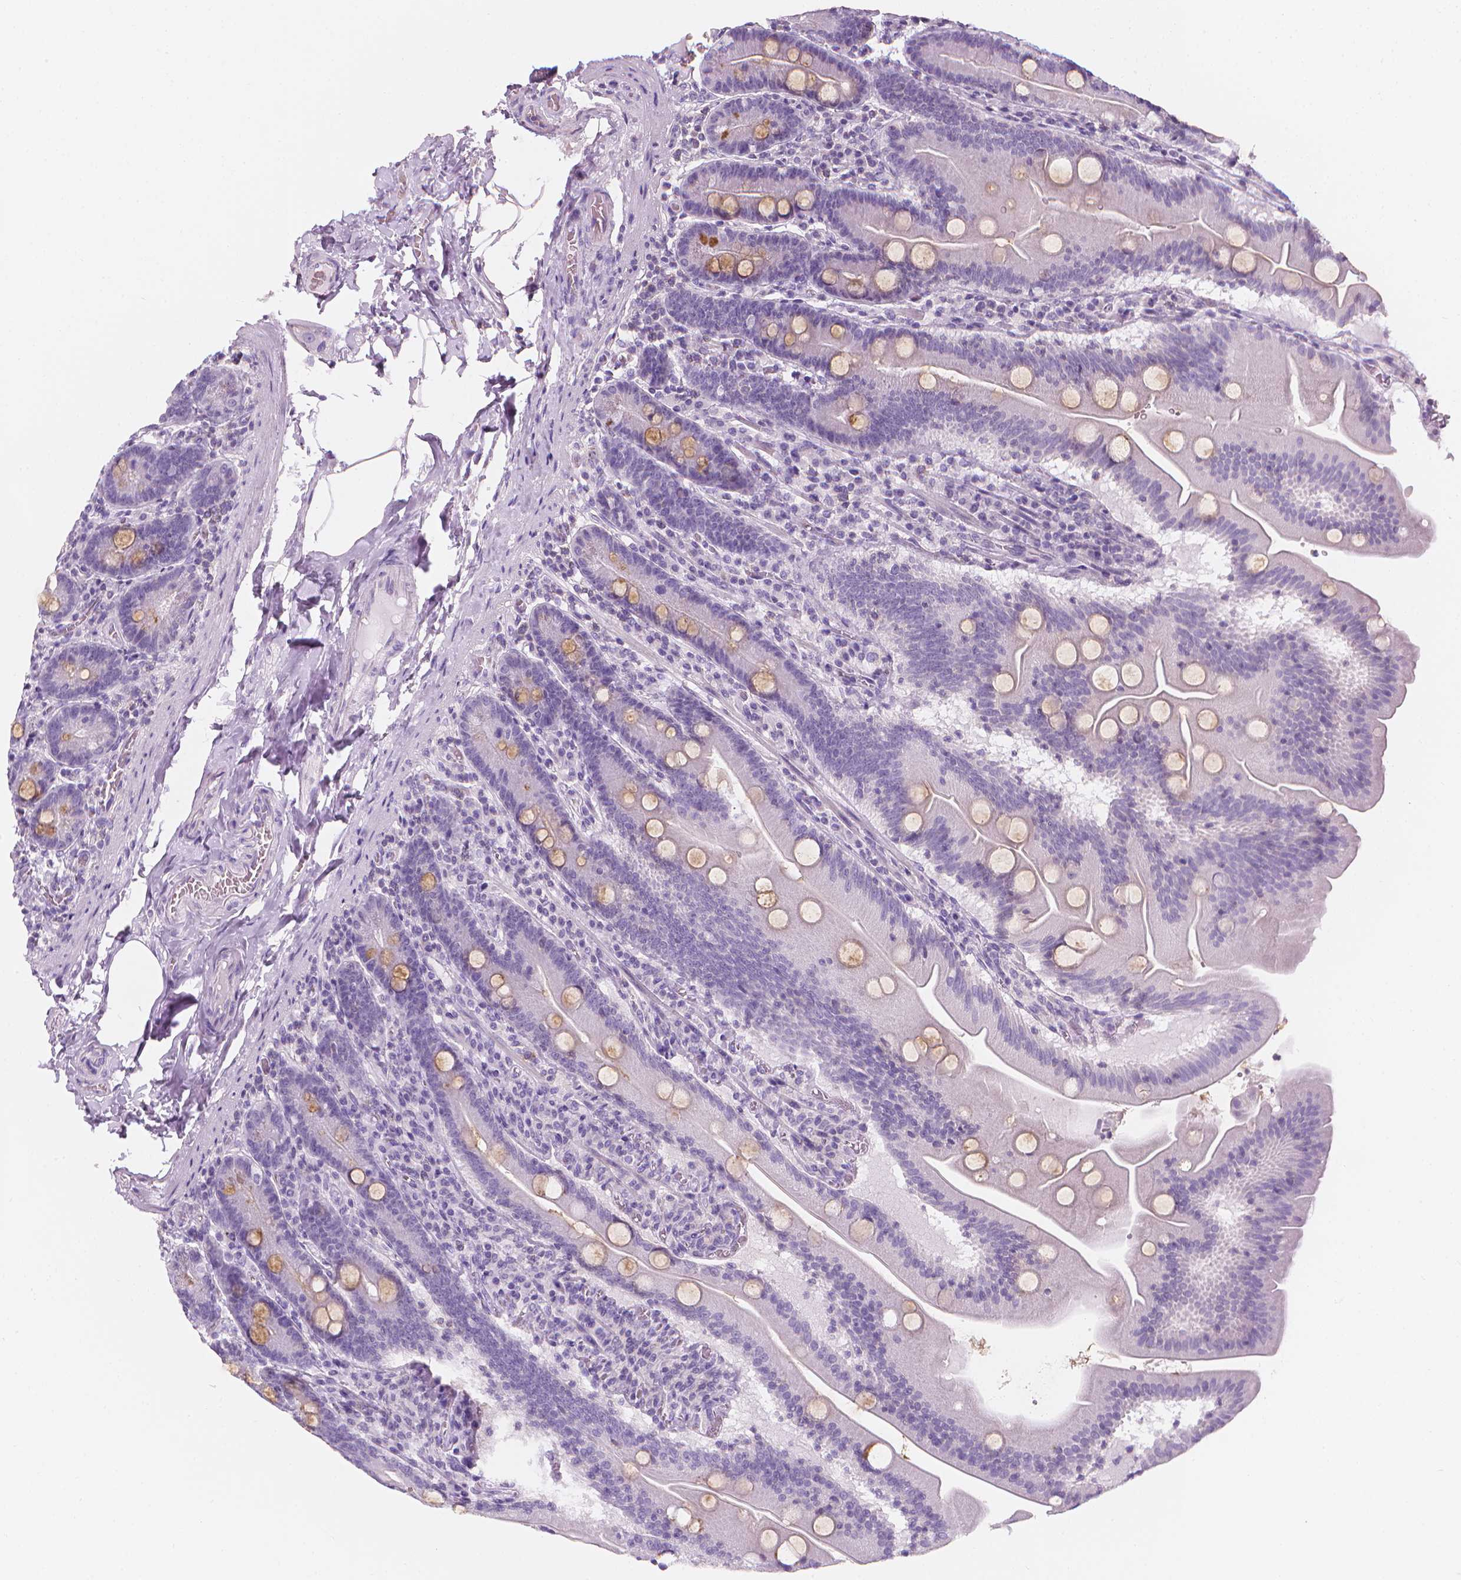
{"staining": {"intensity": "moderate", "quantity": "<25%", "location": "cytoplasmic/membranous"}, "tissue": "small intestine", "cell_type": "Glandular cells", "image_type": "normal", "snomed": [{"axis": "morphology", "description": "Normal tissue, NOS"}, {"axis": "topography", "description": "Small intestine"}], "caption": "Protein staining reveals moderate cytoplasmic/membranous positivity in approximately <25% of glandular cells in benign small intestine. (DAB (3,3'-diaminobenzidine) IHC with brightfield microscopy, high magnification).", "gene": "DCAF8L1", "patient": {"sex": "male", "age": 37}}